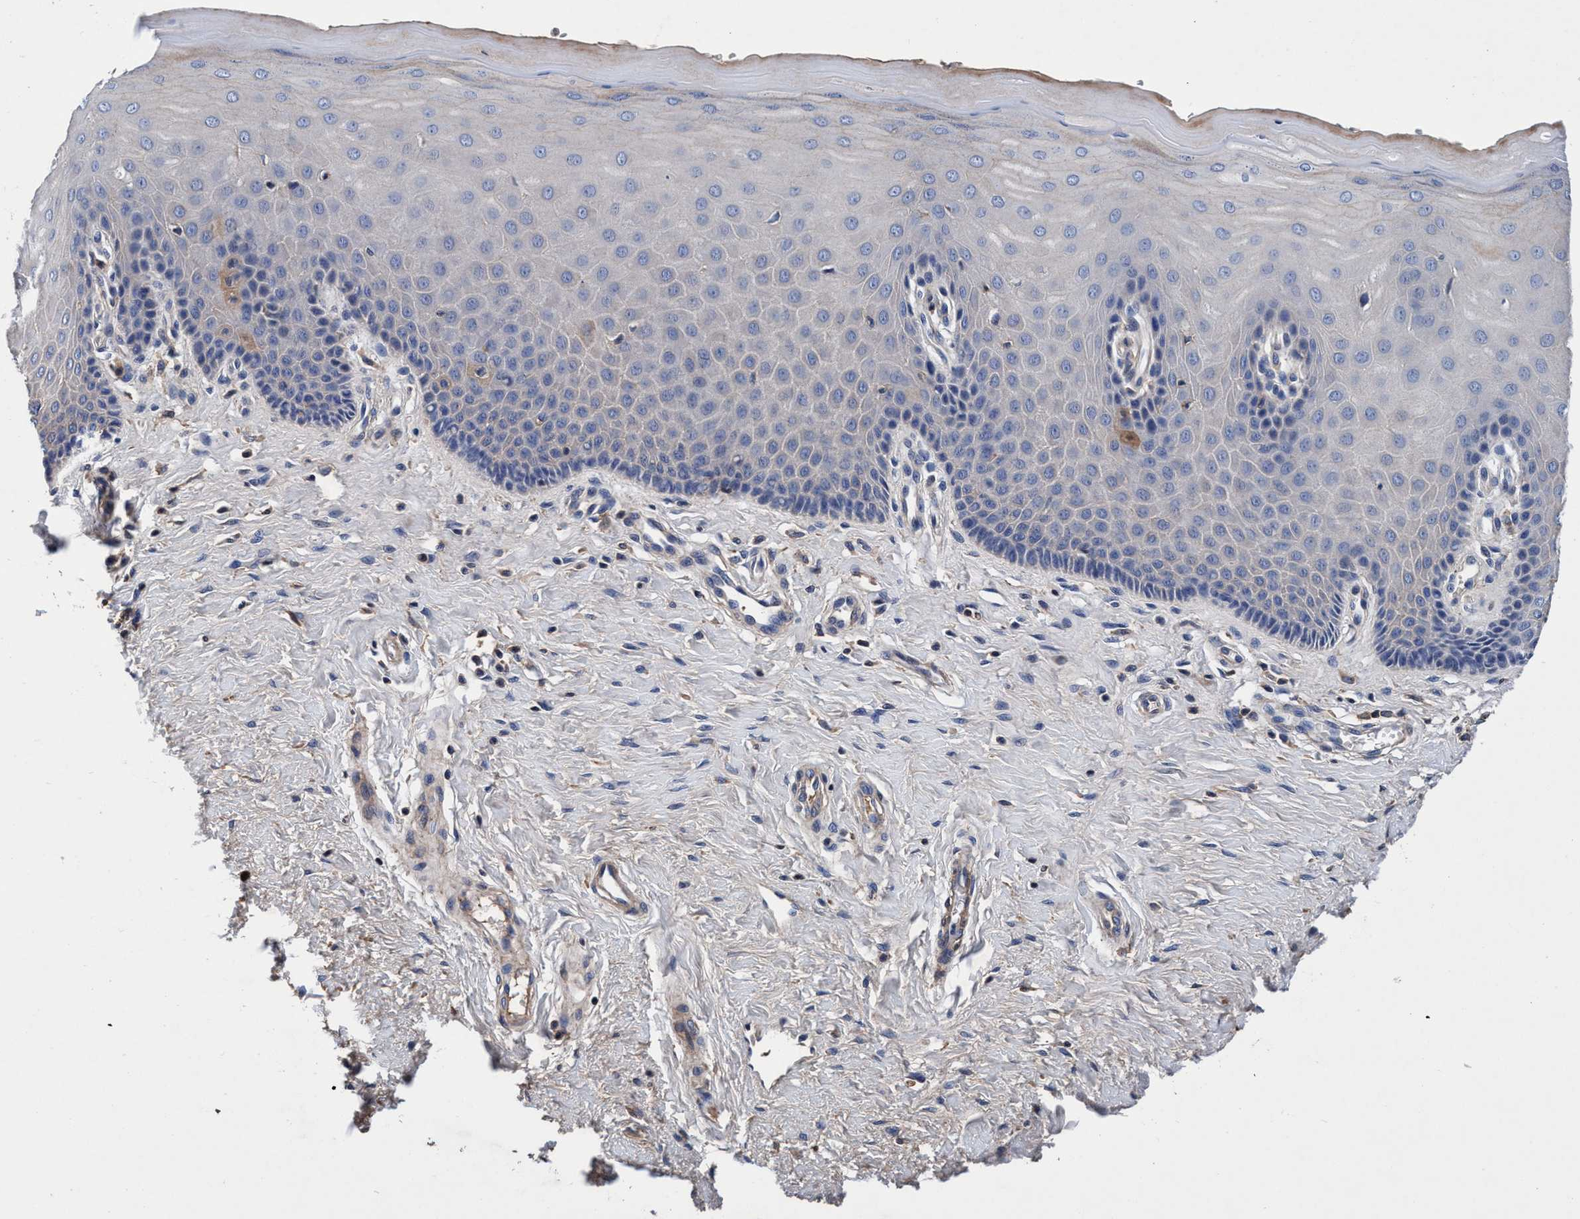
{"staining": {"intensity": "negative", "quantity": "none", "location": "none"}, "tissue": "cervix", "cell_type": "Glandular cells", "image_type": "normal", "snomed": [{"axis": "morphology", "description": "Normal tissue, NOS"}, {"axis": "topography", "description": "Cervix"}], "caption": "A histopathology image of human cervix is negative for staining in glandular cells. The staining was performed using DAB to visualize the protein expression in brown, while the nuclei were stained in blue with hematoxylin (Magnification: 20x).", "gene": "RNF208", "patient": {"sex": "female", "age": 55}}